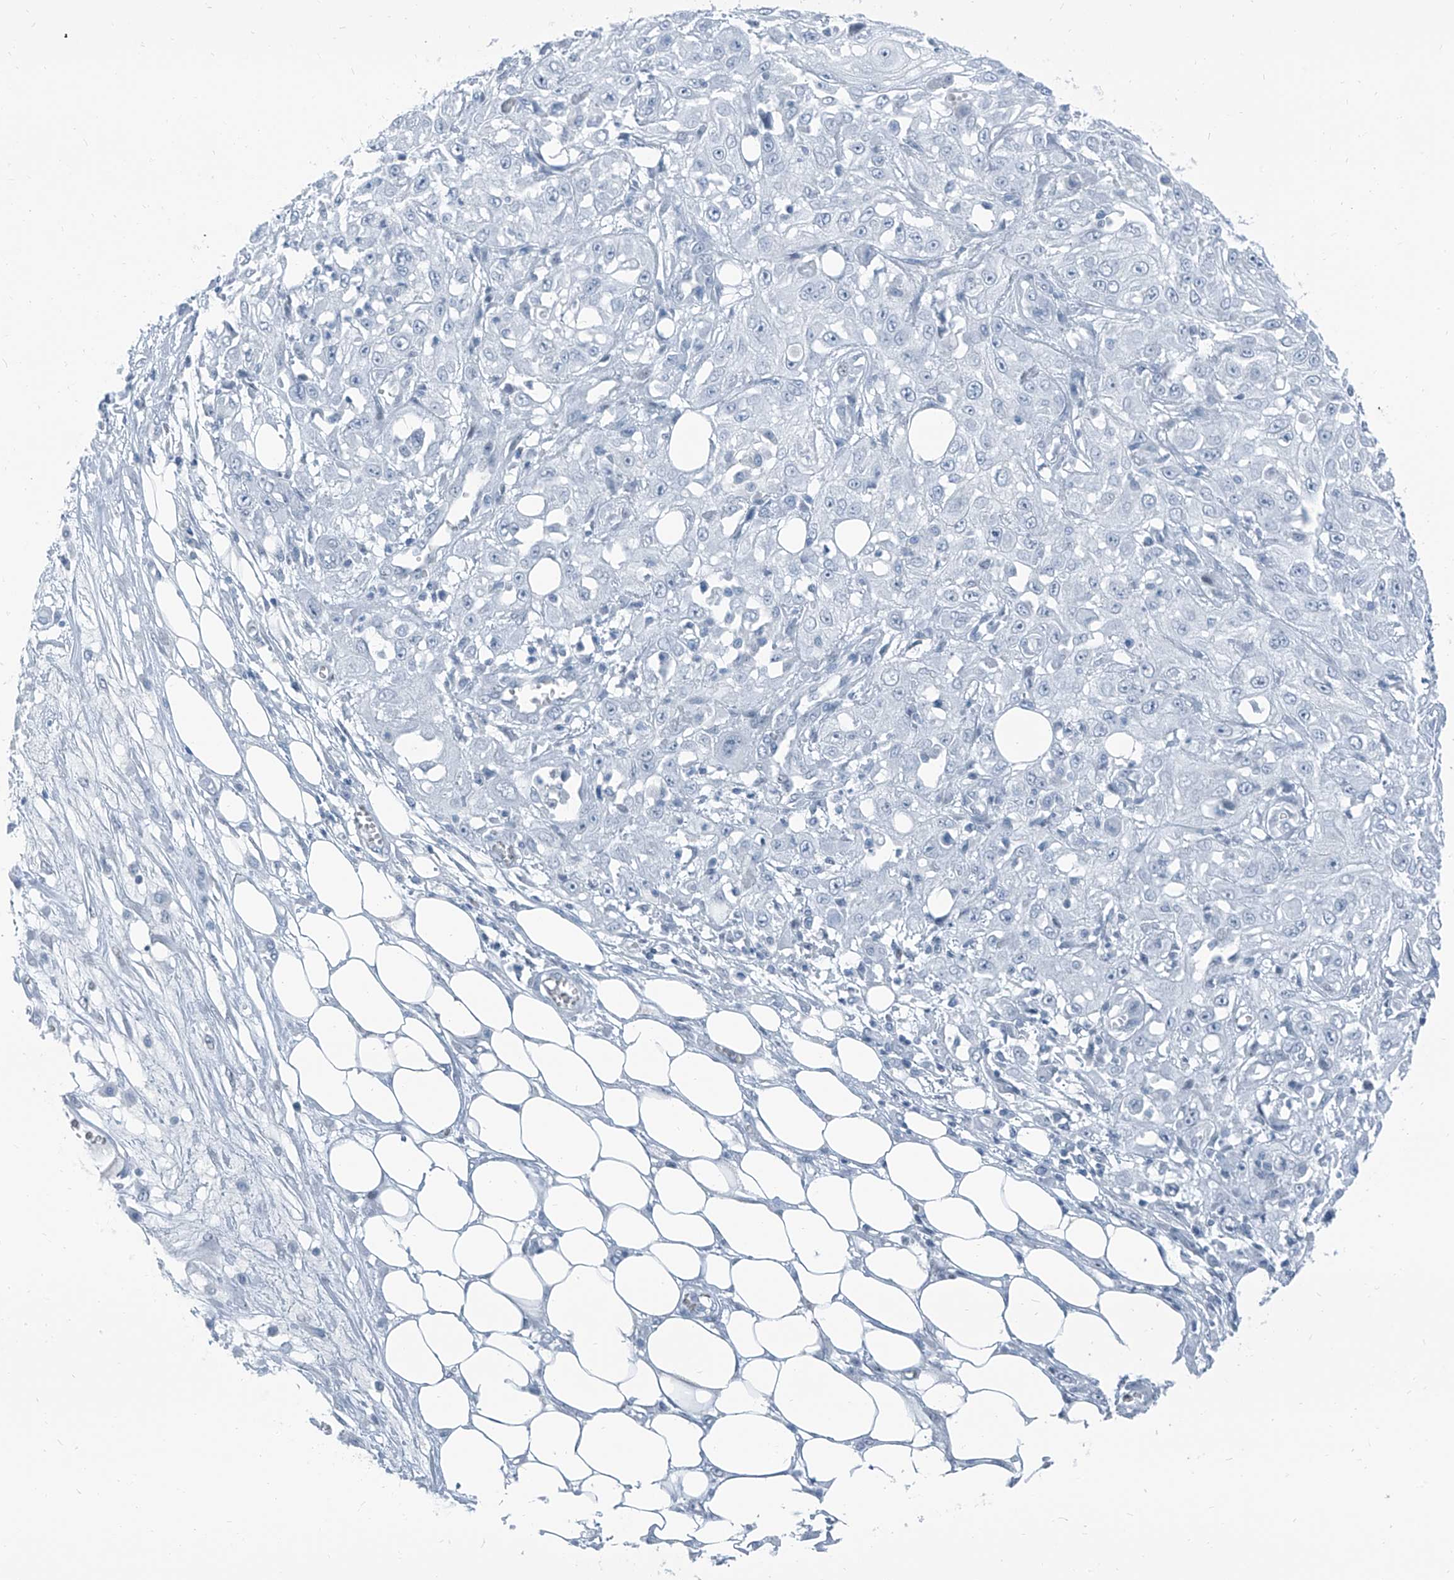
{"staining": {"intensity": "negative", "quantity": "none", "location": "none"}, "tissue": "skin cancer", "cell_type": "Tumor cells", "image_type": "cancer", "snomed": [{"axis": "morphology", "description": "Squamous cell carcinoma, NOS"}, {"axis": "morphology", "description": "Squamous cell carcinoma, metastatic, NOS"}, {"axis": "topography", "description": "Skin"}, {"axis": "topography", "description": "Lymph node"}], "caption": "This micrograph is of skin cancer (metastatic squamous cell carcinoma) stained with IHC to label a protein in brown with the nuclei are counter-stained blue. There is no positivity in tumor cells.", "gene": "RGN", "patient": {"sex": "male", "age": 75}}